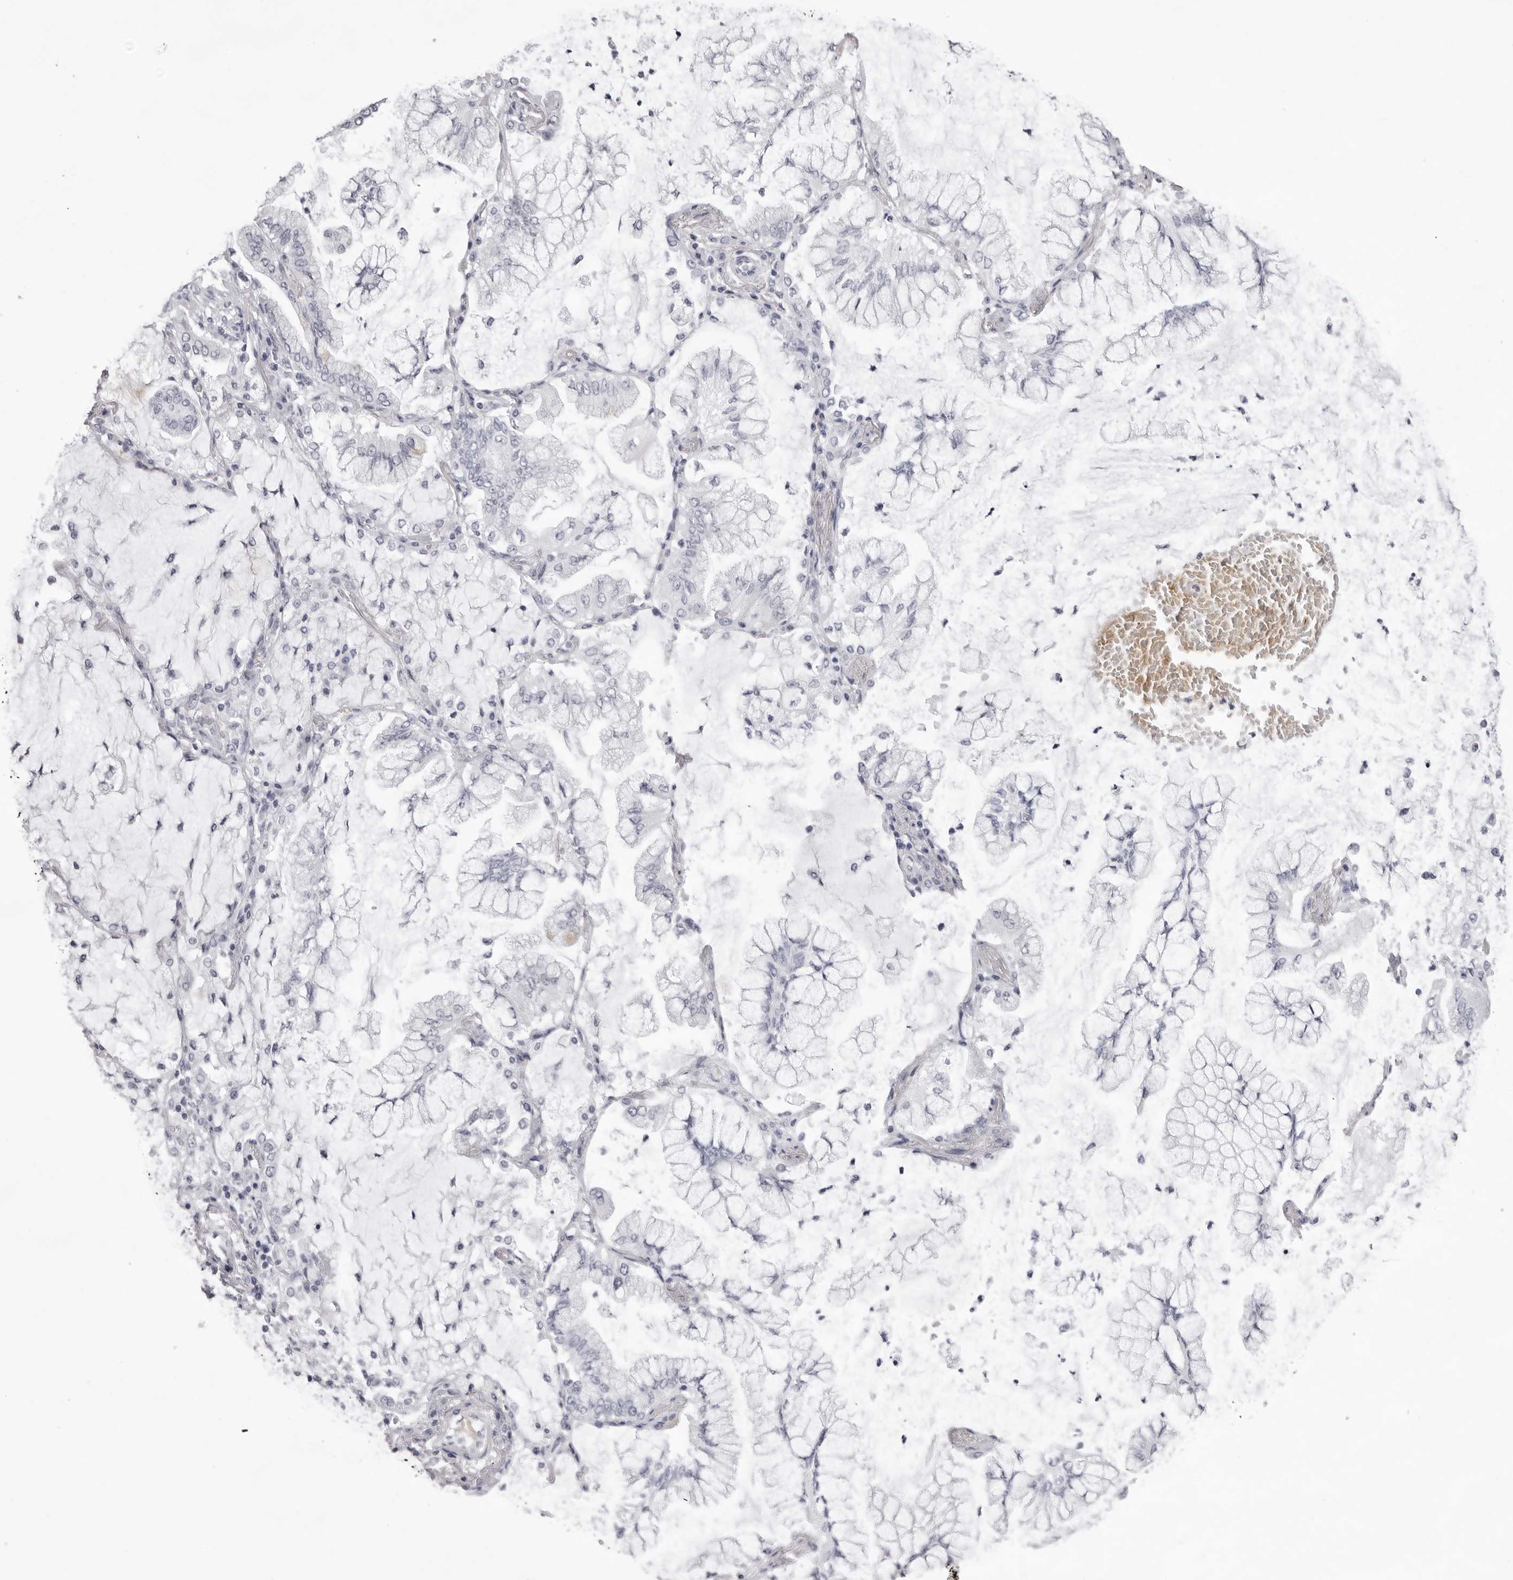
{"staining": {"intensity": "negative", "quantity": "none", "location": "none"}, "tissue": "lung cancer", "cell_type": "Tumor cells", "image_type": "cancer", "snomed": [{"axis": "morphology", "description": "Adenocarcinoma, NOS"}, {"axis": "topography", "description": "Lung"}], "caption": "Lung cancer (adenocarcinoma) was stained to show a protein in brown. There is no significant positivity in tumor cells. (Brightfield microscopy of DAB (3,3'-diaminobenzidine) immunohistochemistry at high magnification).", "gene": "SPTA1", "patient": {"sex": "female", "age": 70}}